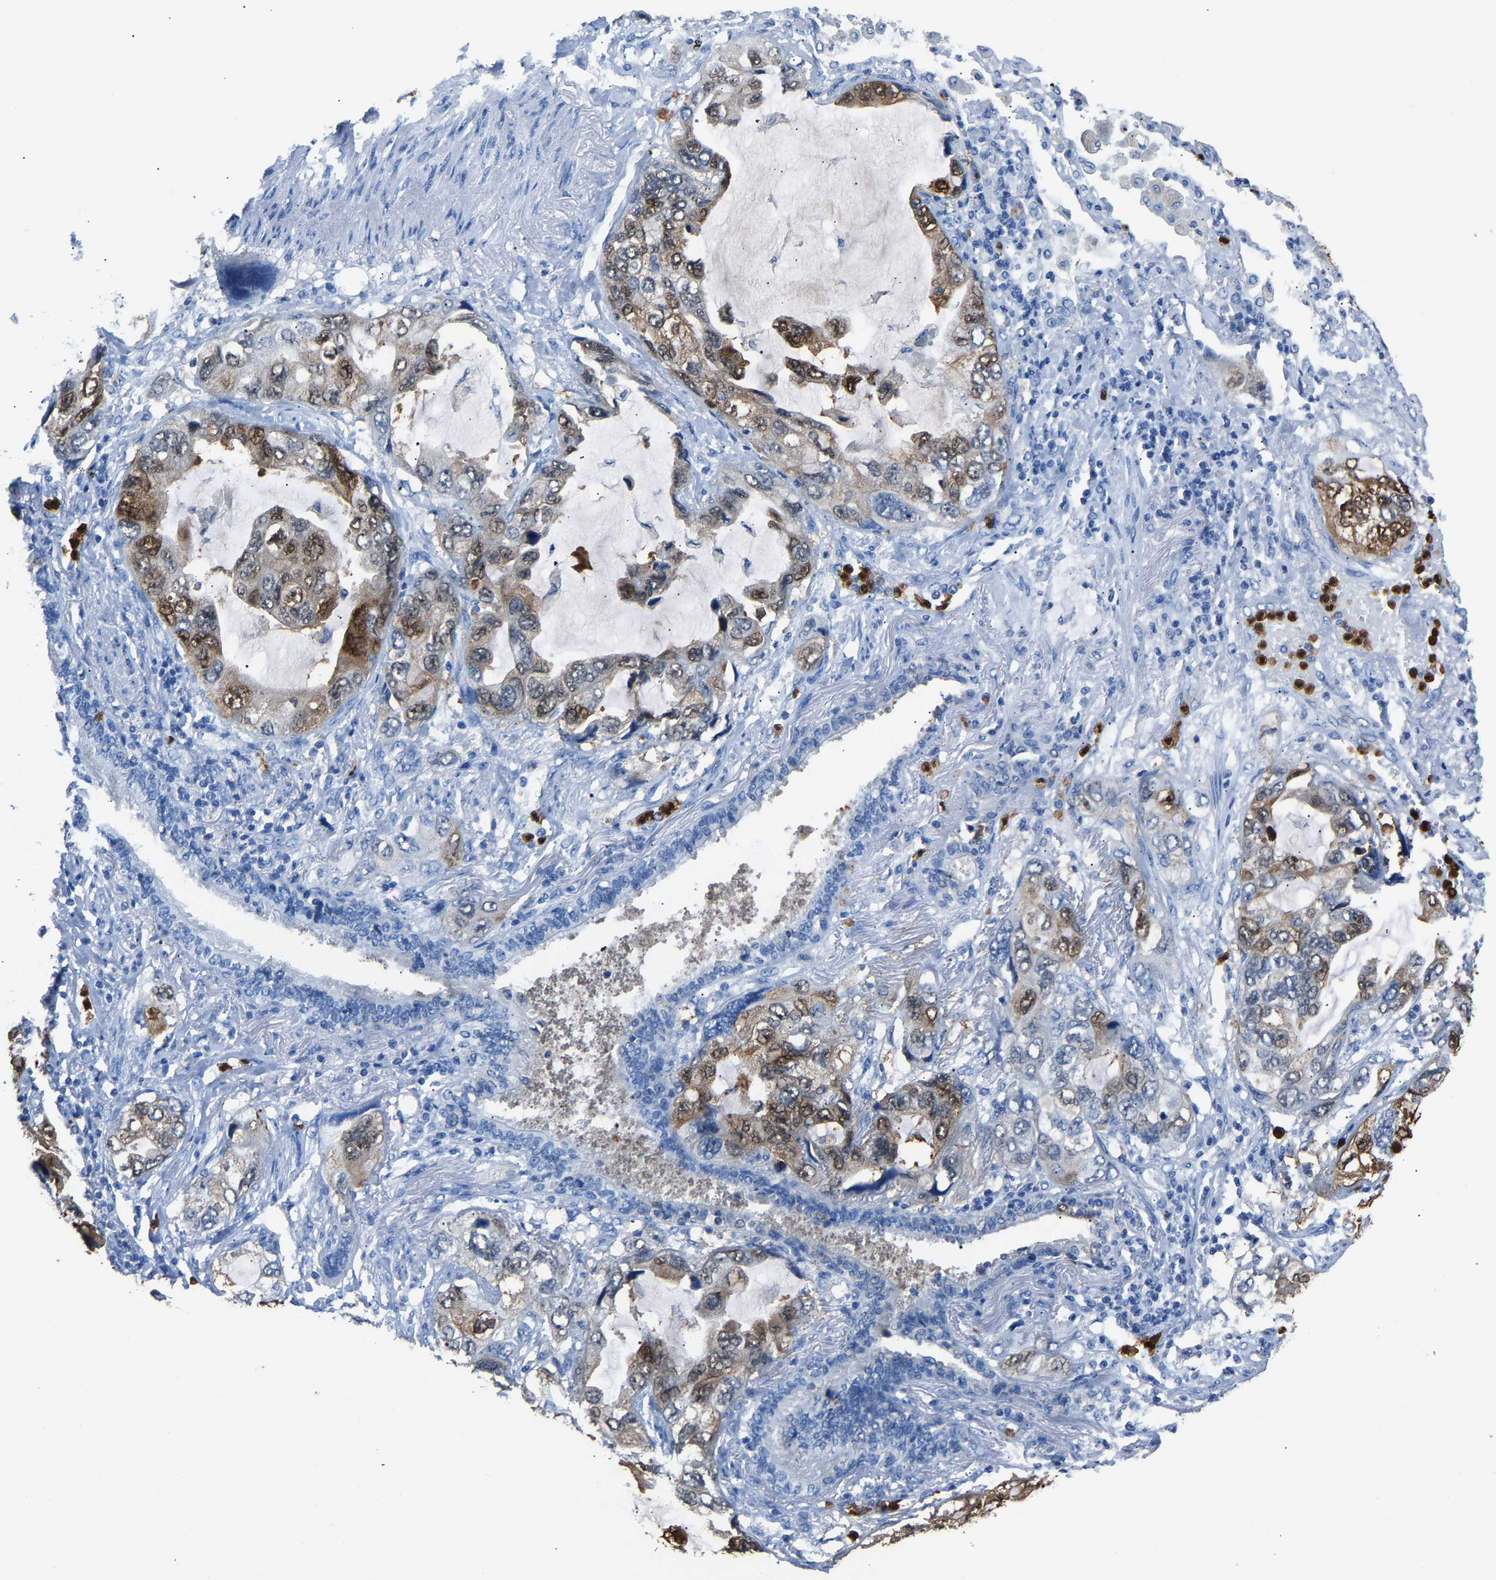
{"staining": {"intensity": "moderate", "quantity": ">75%", "location": "cytoplasmic/membranous,nuclear"}, "tissue": "lung cancer", "cell_type": "Tumor cells", "image_type": "cancer", "snomed": [{"axis": "morphology", "description": "Squamous cell carcinoma, NOS"}, {"axis": "topography", "description": "Lung"}], "caption": "Tumor cells exhibit moderate cytoplasmic/membranous and nuclear staining in about >75% of cells in squamous cell carcinoma (lung).", "gene": "S100P", "patient": {"sex": "female", "age": 73}}